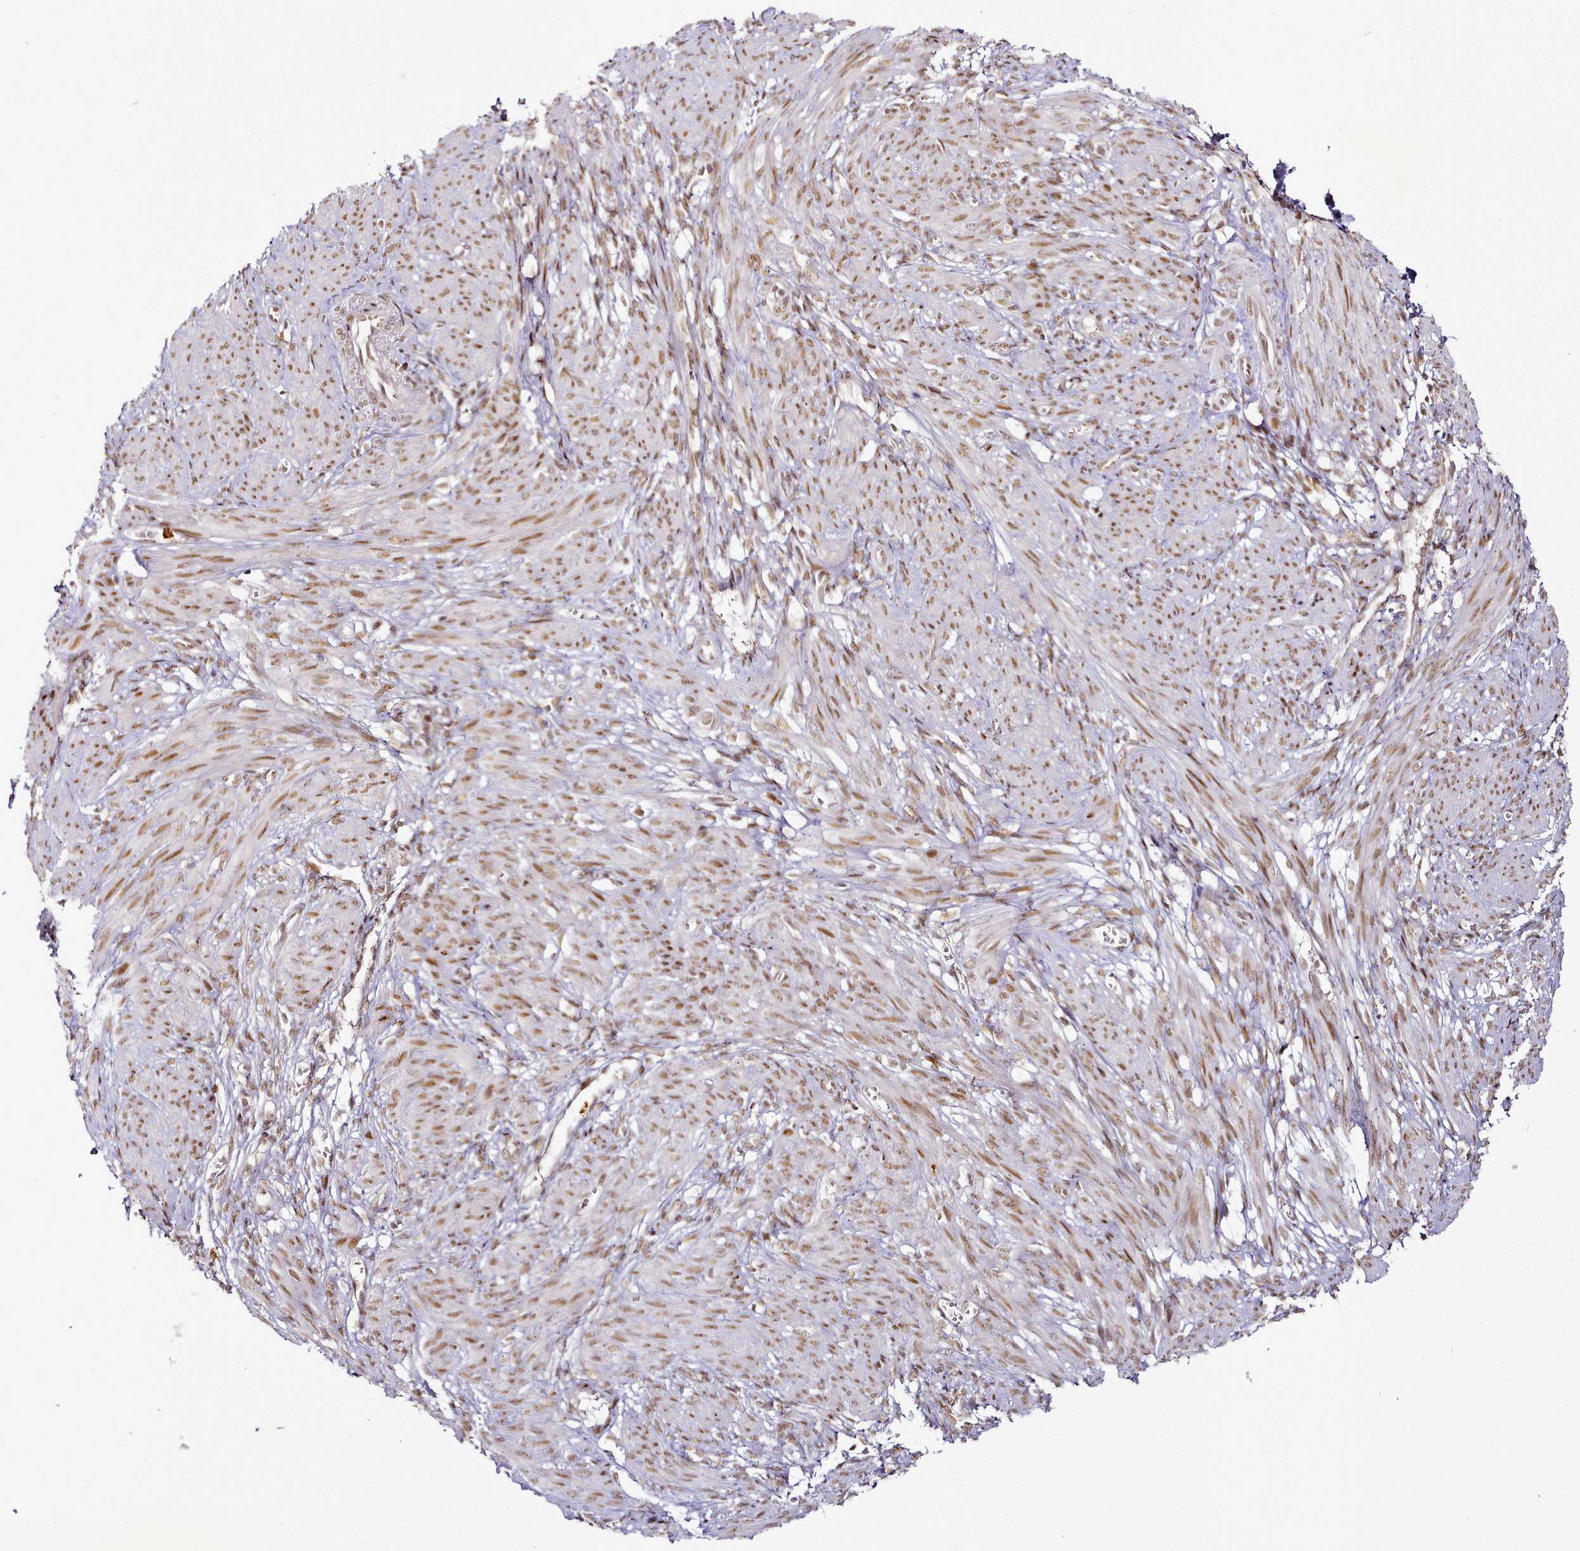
{"staining": {"intensity": "moderate", "quantity": ">75%", "location": "nuclear"}, "tissue": "smooth muscle", "cell_type": "Smooth muscle cells", "image_type": "normal", "snomed": [{"axis": "morphology", "description": "Normal tissue, NOS"}, {"axis": "topography", "description": "Smooth muscle"}], "caption": "IHC histopathology image of normal smooth muscle: human smooth muscle stained using immunohistochemistry shows medium levels of moderate protein expression localized specifically in the nuclear of smooth muscle cells, appearing as a nuclear brown color.", "gene": "SYT15B", "patient": {"sex": "female", "age": 39}}